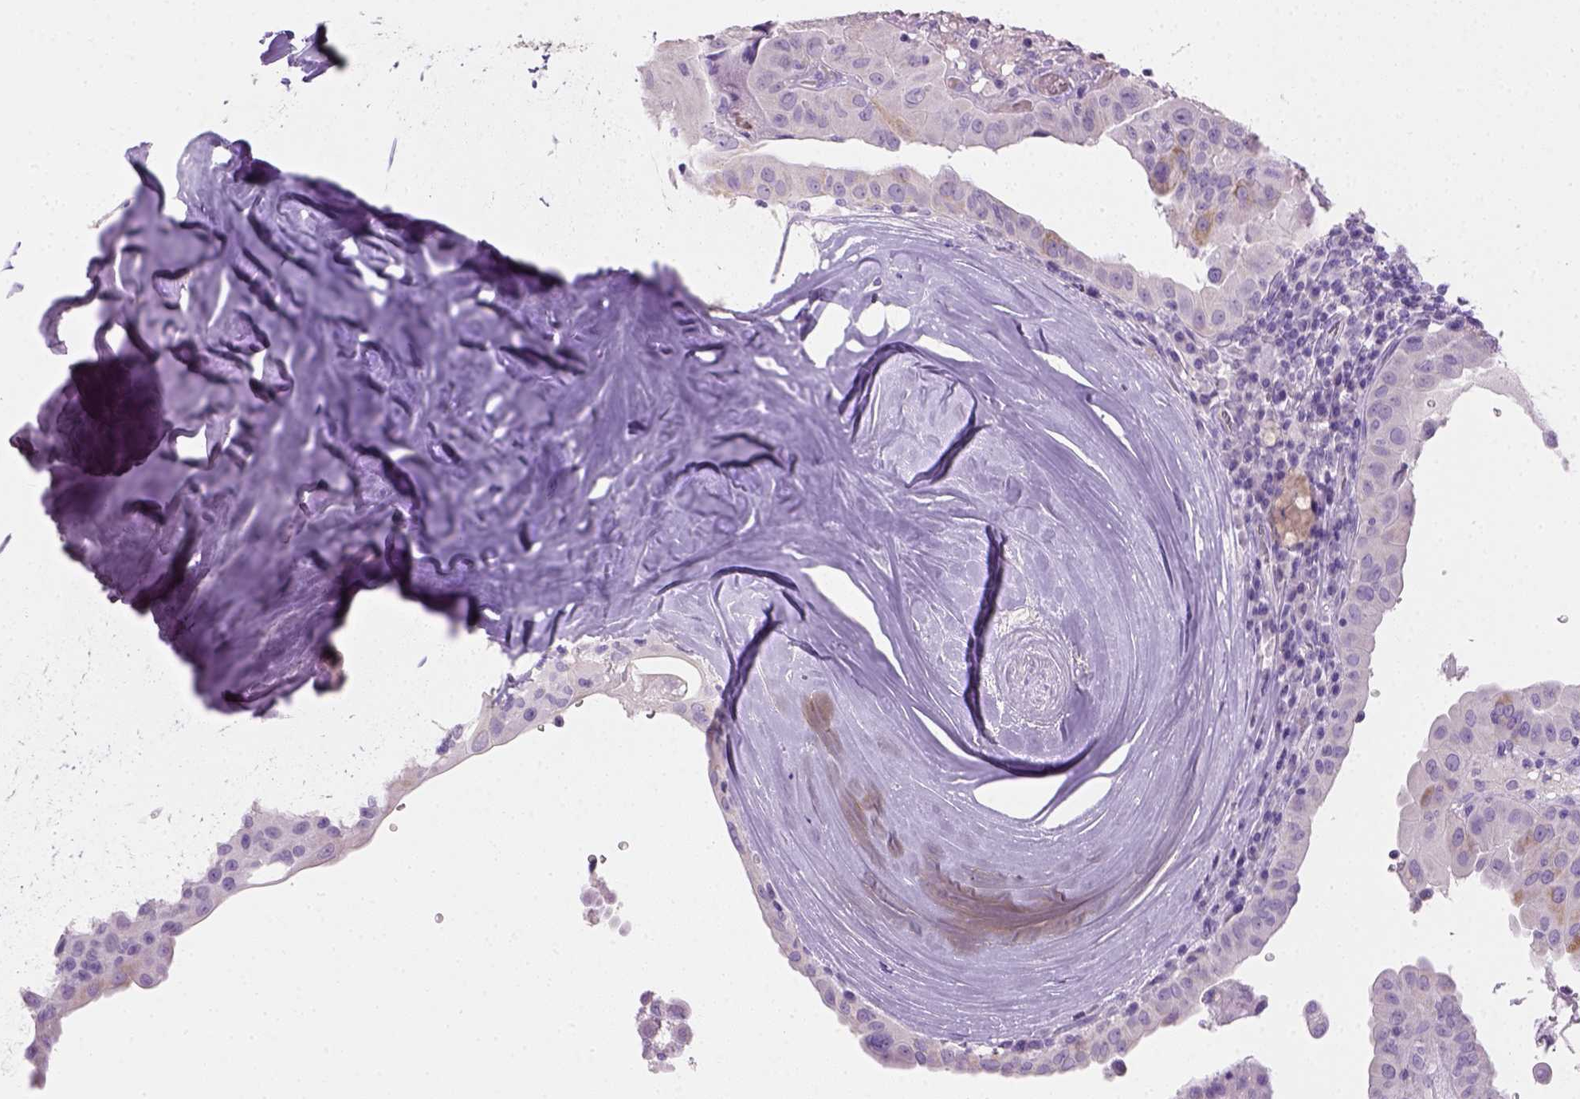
{"staining": {"intensity": "negative", "quantity": "none", "location": "none"}, "tissue": "thyroid cancer", "cell_type": "Tumor cells", "image_type": "cancer", "snomed": [{"axis": "morphology", "description": "Papillary adenocarcinoma, NOS"}, {"axis": "topography", "description": "Thyroid gland"}], "caption": "Immunohistochemistry (IHC) image of neoplastic tissue: human thyroid papillary adenocarcinoma stained with DAB (3,3'-diaminobenzidine) demonstrates no significant protein staining in tumor cells.", "gene": "CYP24A1", "patient": {"sex": "female", "age": 37}}